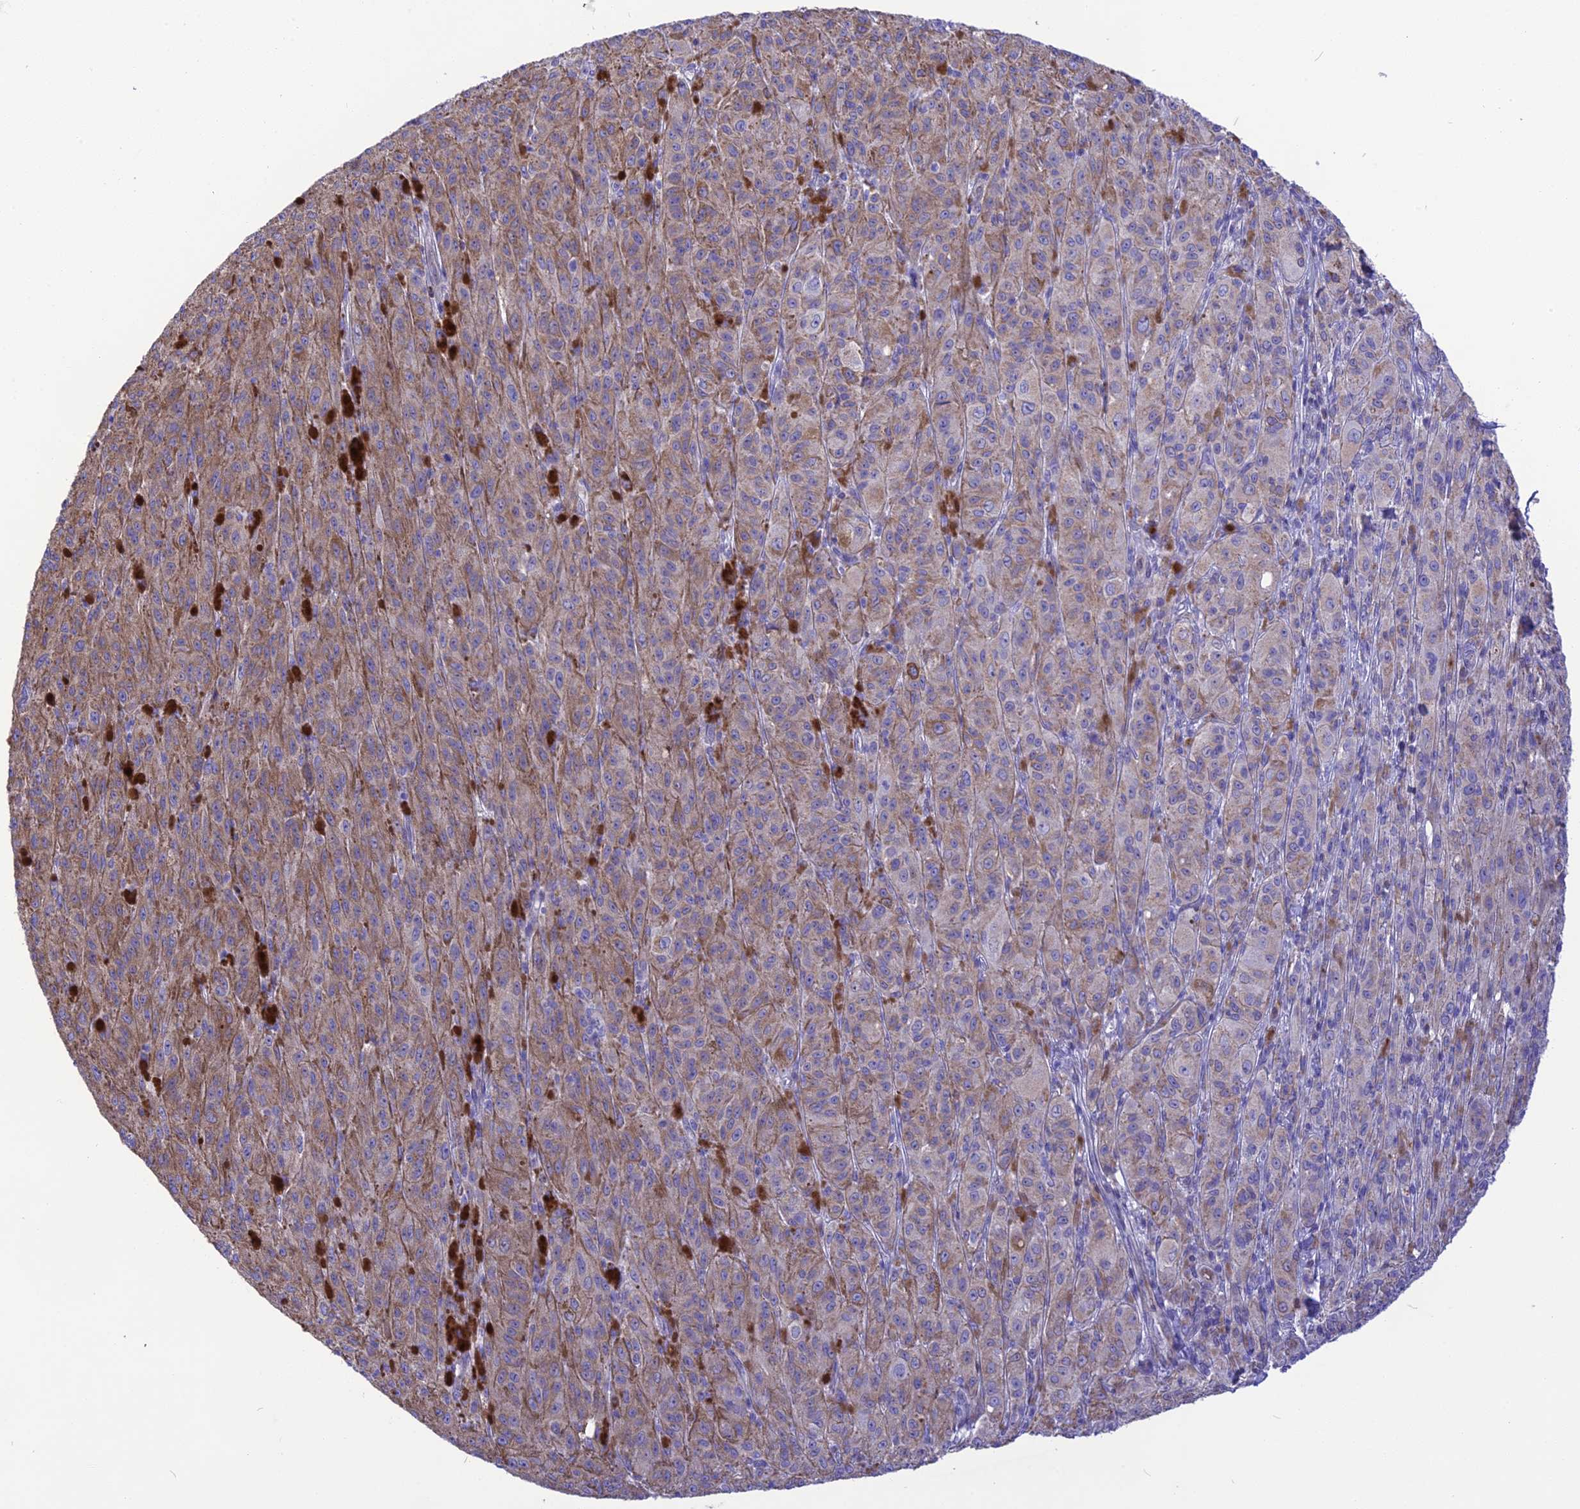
{"staining": {"intensity": "moderate", "quantity": "<25%", "location": "cytoplasmic/membranous"}, "tissue": "melanoma", "cell_type": "Tumor cells", "image_type": "cancer", "snomed": [{"axis": "morphology", "description": "Malignant melanoma, NOS"}, {"axis": "topography", "description": "Skin"}], "caption": "Malignant melanoma stained for a protein (brown) reveals moderate cytoplasmic/membranous positive staining in about <25% of tumor cells.", "gene": "DOC2B", "patient": {"sex": "female", "age": 52}}